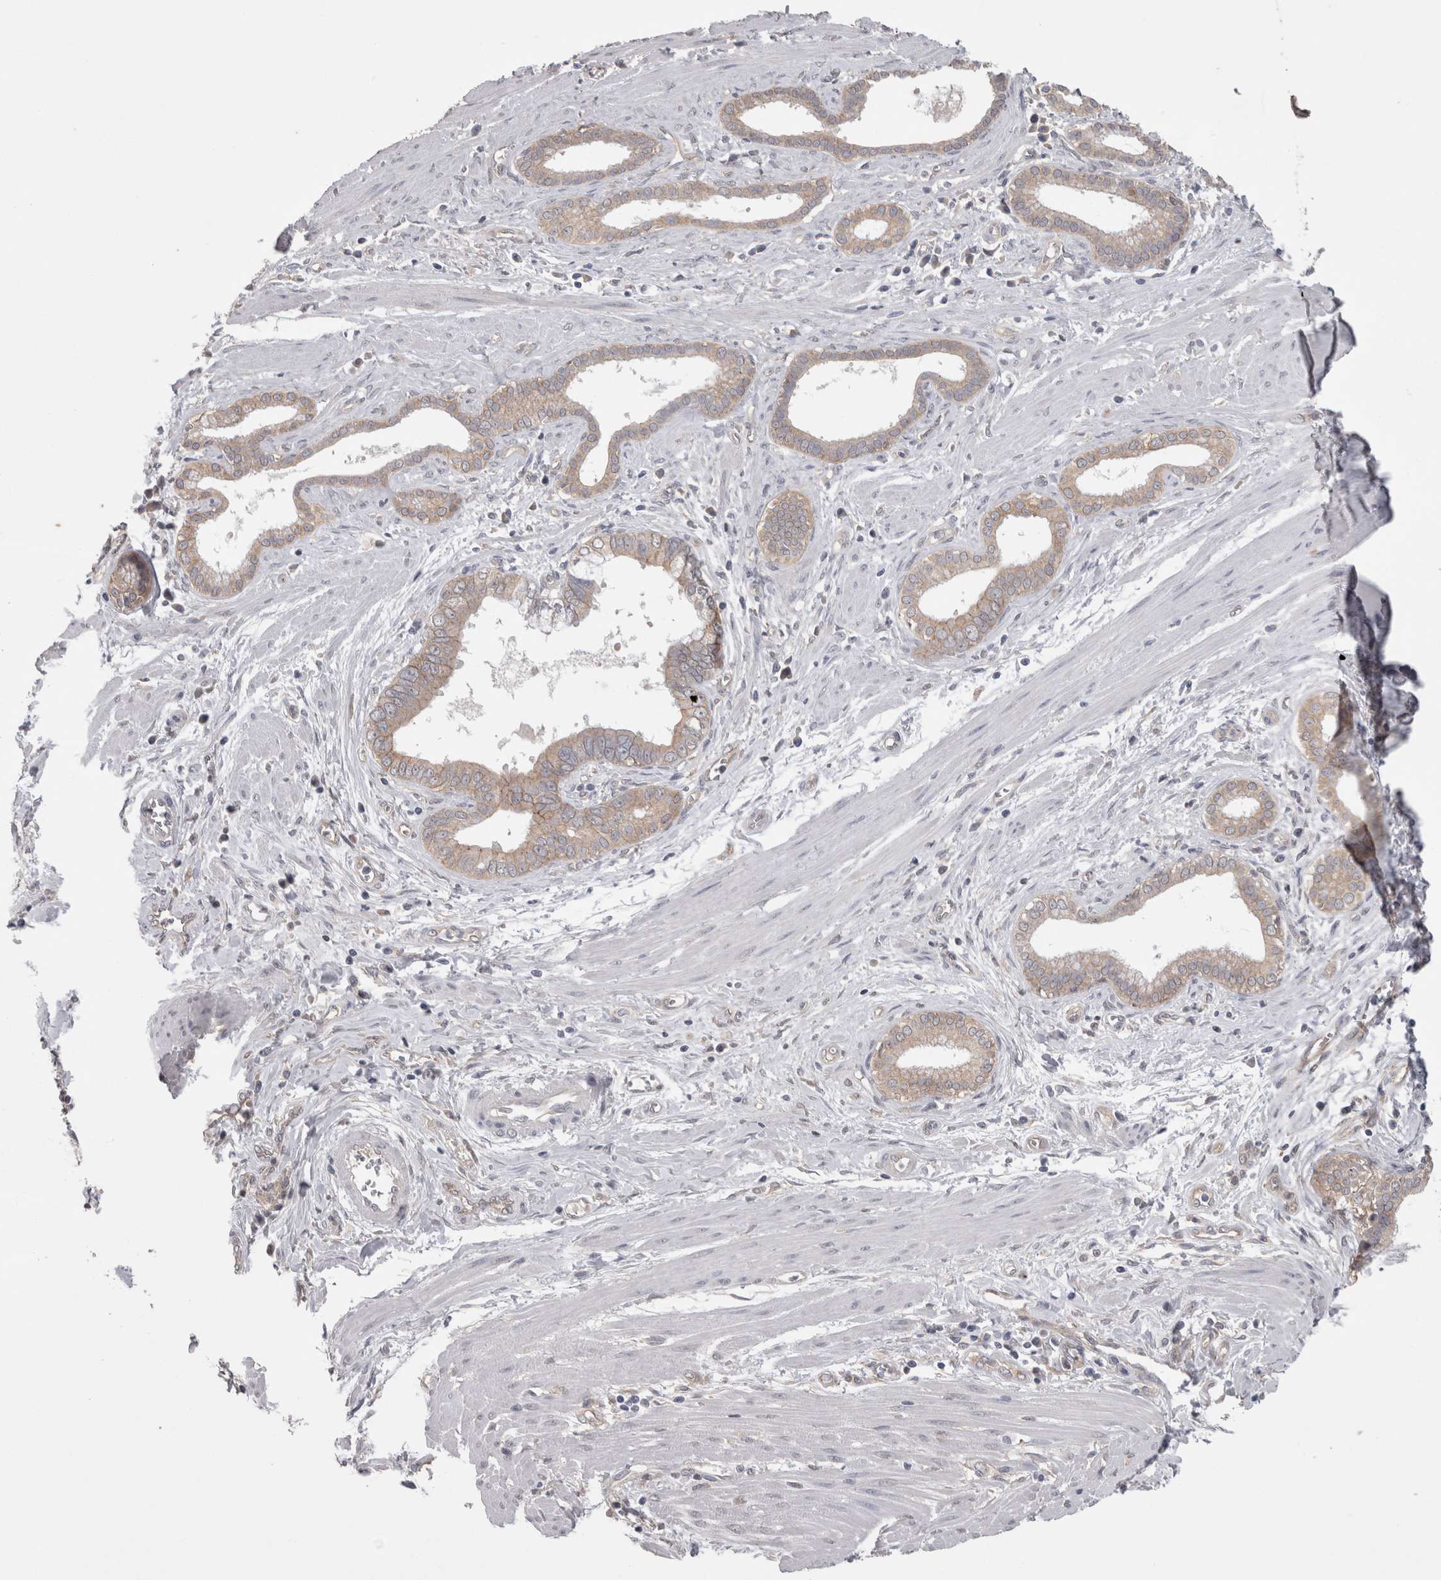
{"staining": {"intensity": "weak", "quantity": ">75%", "location": "cytoplasmic/membranous"}, "tissue": "pancreatic cancer", "cell_type": "Tumor cells", "image_type": "cancer", "snomed": [{"axis": "morphology", "description": "Normal tissue, NOS"}, {"axis": "topography", "description": "Lymph node"}], "caption": "Pancreatic cancer tissue reveals weak cytoplasmic/membranous expression in about >75% of tumor cells, visualized by immunohistochemistry.", "gene": "NECTIN2", "patient": {"sex": "male", "age": 50}}